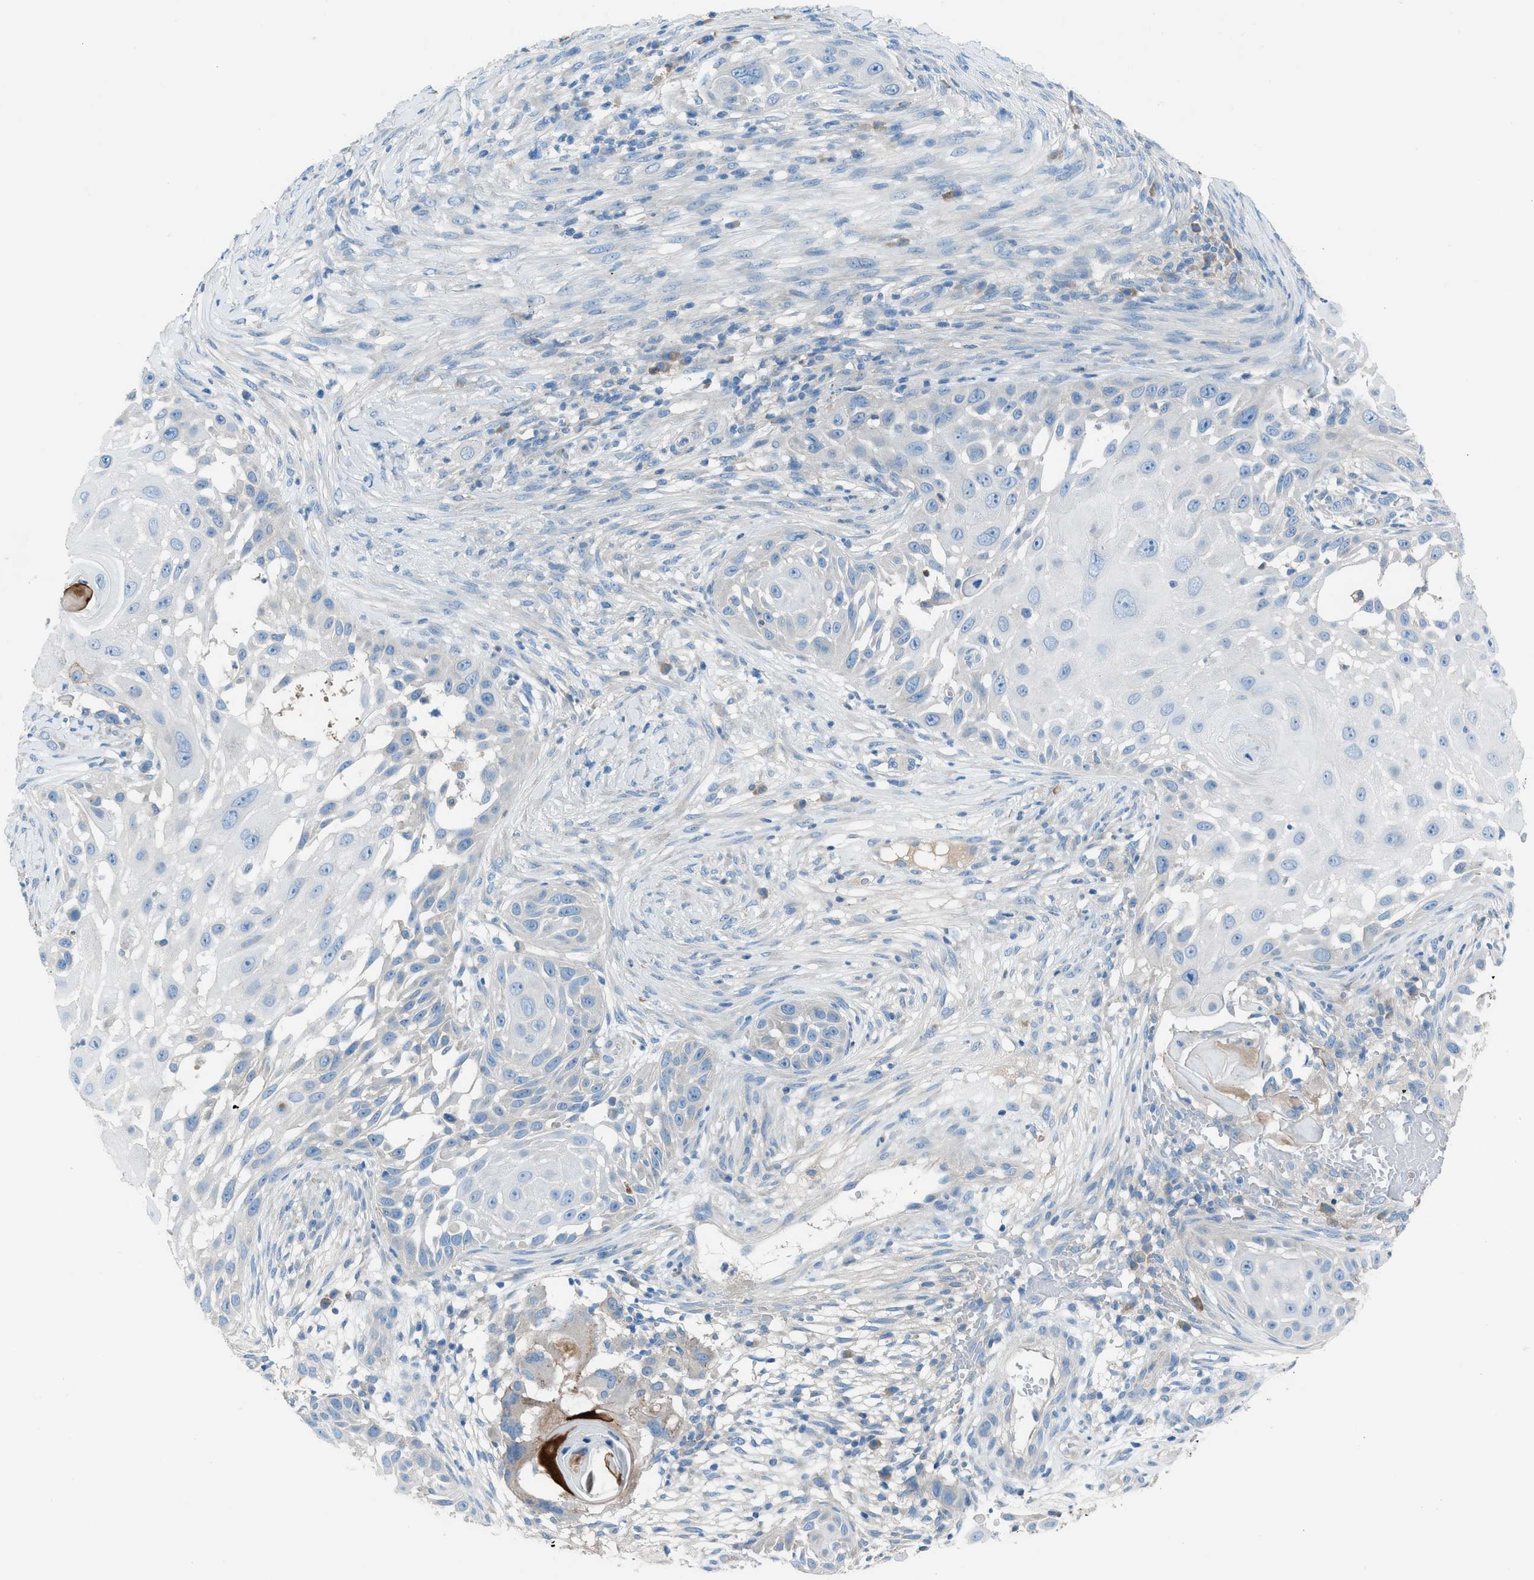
{"staining": {"intensity": "negative", "quantity": "none", "location": "none"}, "tissue": "skin cancer", "cell_type": "Tumor cells", "image_type": "cancer", "snomed": [{"axis": "morphology", "description": "Squamous cell carcinoma, NOS"}, {"axis": "topography", "description": "Skin"}], "caption": "Immunohistochemistry (IHC) image of skin cancer stained for a protein (brown), which displays no expression in tumor cells.", "gene": "C5AR2", "patient": {"sex": "female", "age": 44}}